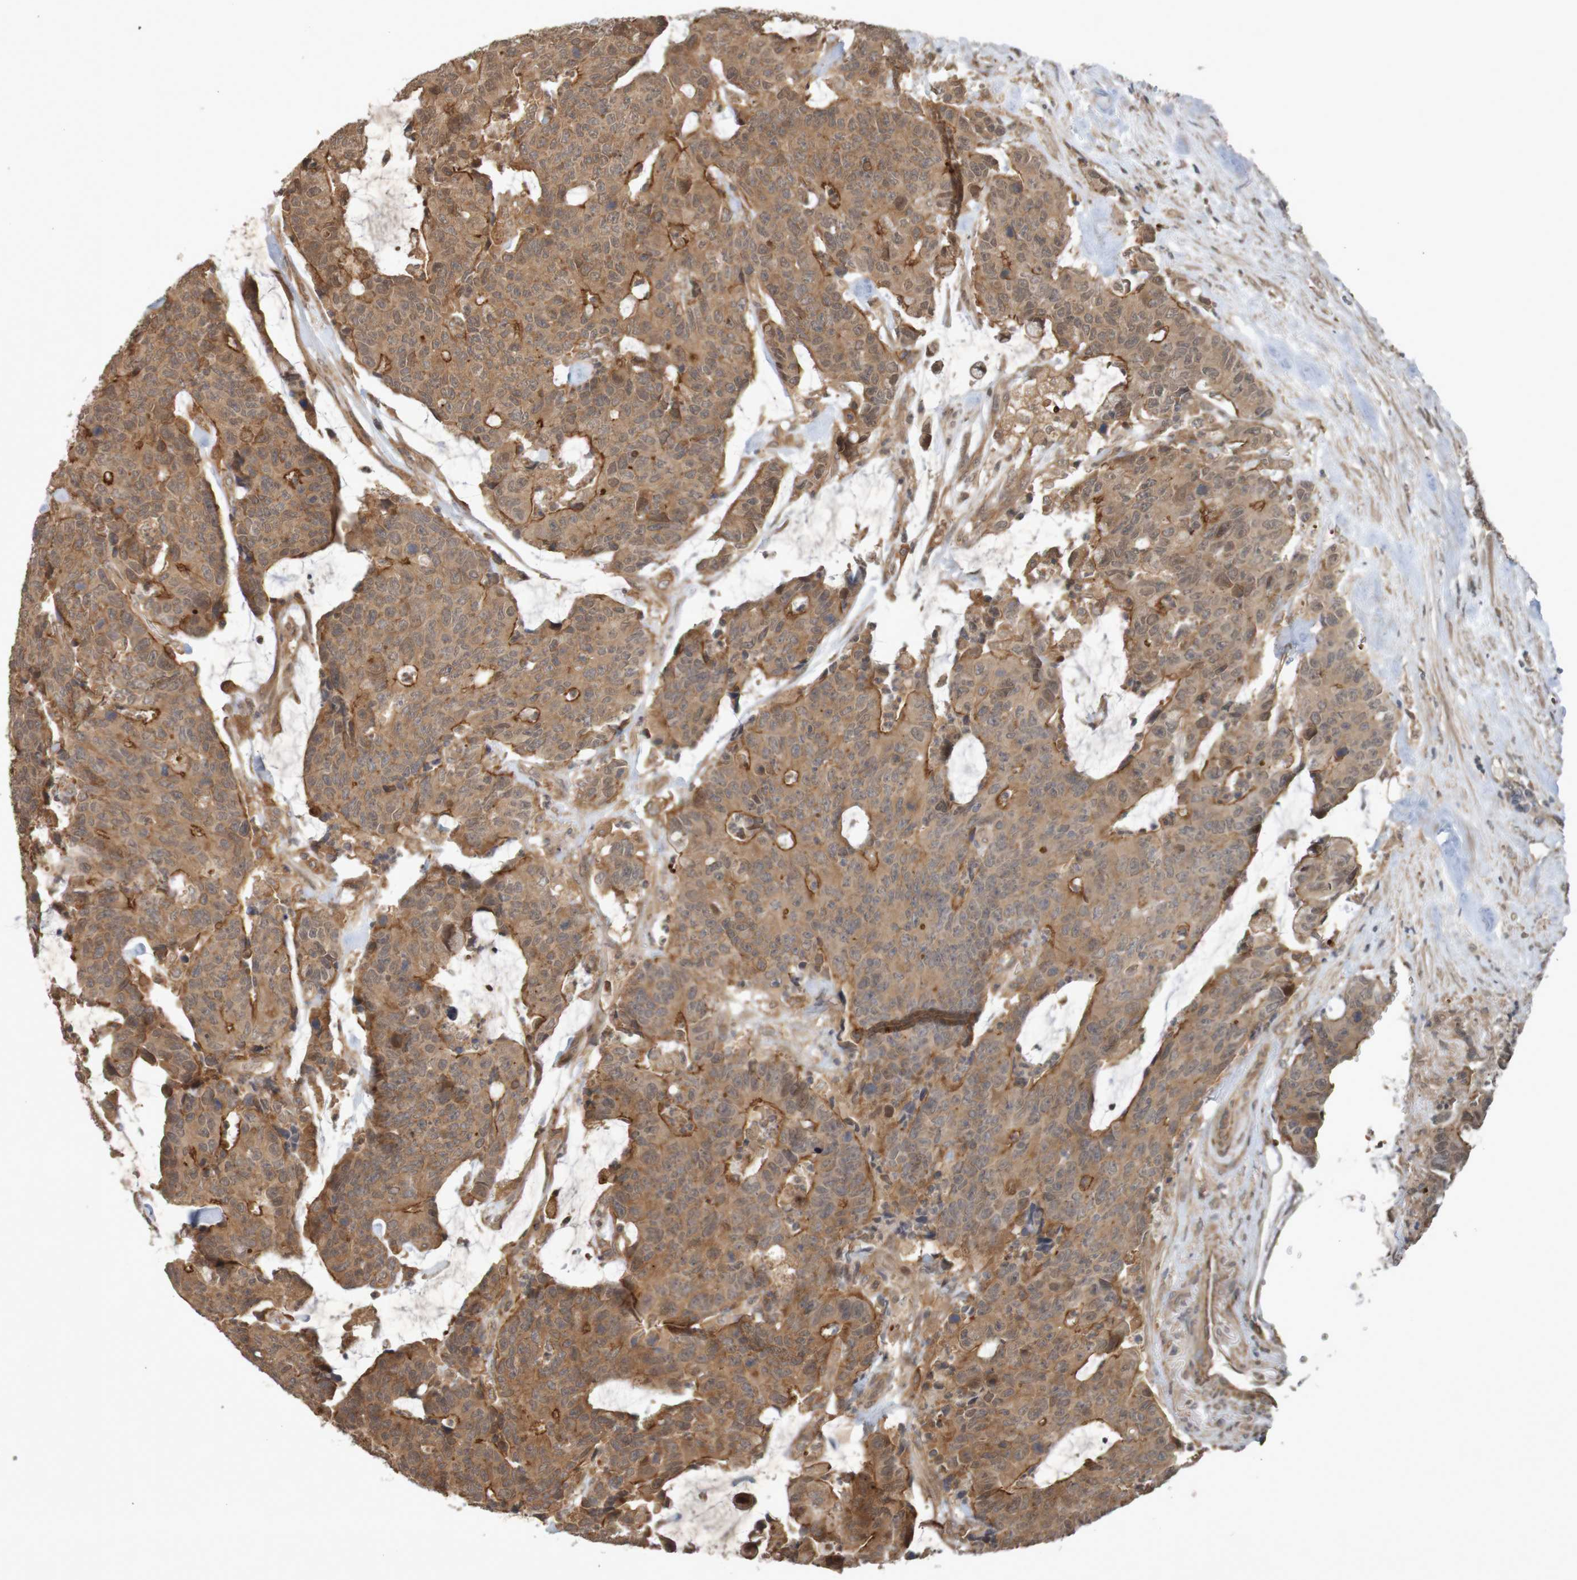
{"staining": {"intensity": "moderate", "quantity": ">75%", "location": "cytoplasmic/membranous"}, "tissue": "colorectal cancer", "cell_type": "Tumor cells", "image_type": "cancer", "snomed": [{"axis": "morphology", "description": "Adenocarcinoma, NOS"}, {"axis": "topography", "description": "Colon"}], "caption": "Moderate cytoplasmic/membranous expression is present in about >75% of tumor cells in colorectal adenocarcinoma.", "gene": "ARHGEF11", "patient": {"sex": "female", "age": 86}}